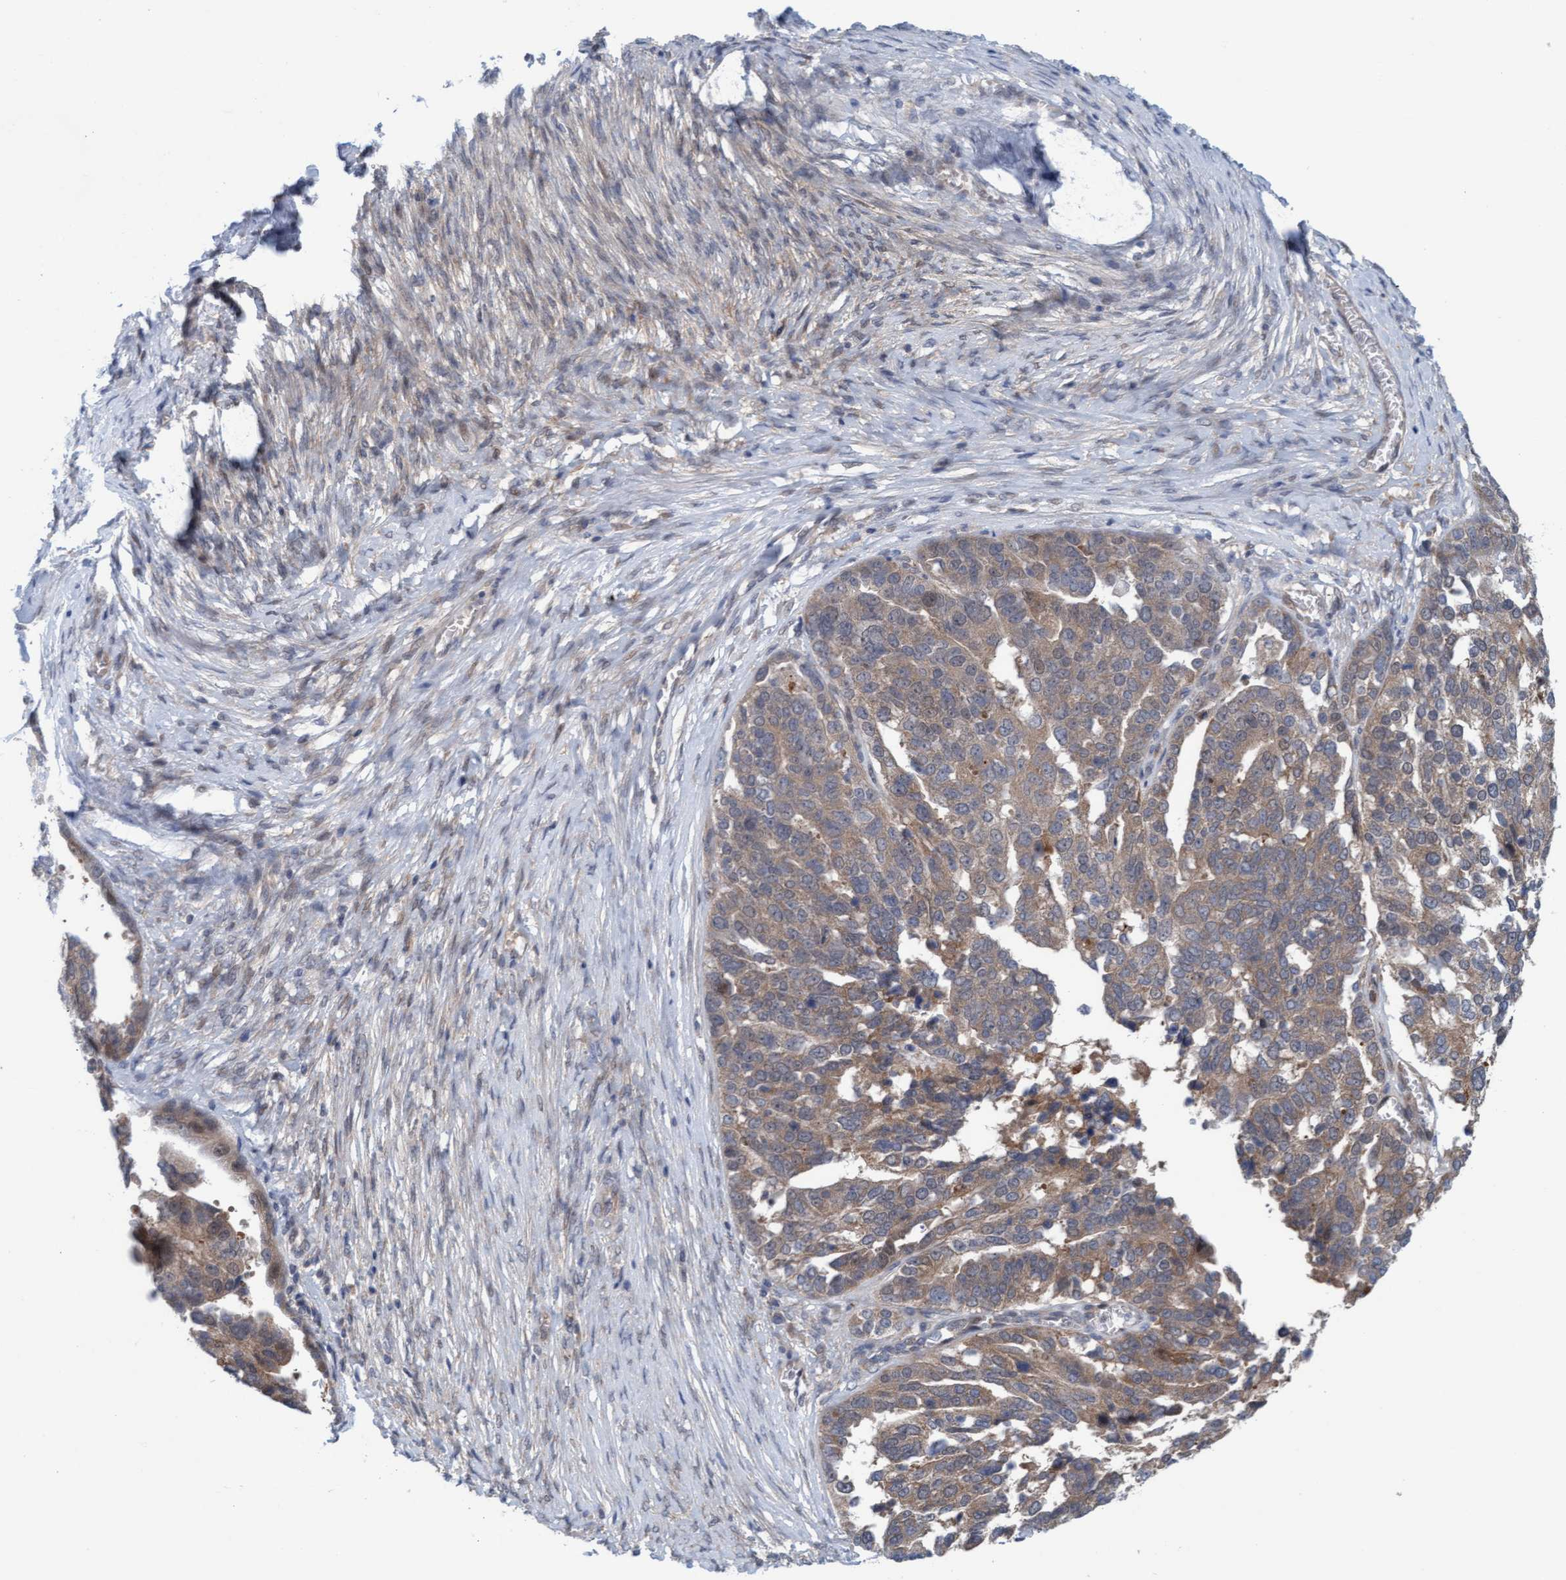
{"staining": {"intensity": "moderate", "quantity": "25%-75%", "location": "cytoplasmic/membranous"}, "tissue": "ovarian cancer", "cell_type": "Tumor cells", "image_type": "cancer", "snomed": [{"axis": "morphology", "description": "Cystadenocarcinoma, serous, NOS"}, {"axis": "topography", "description": "Ovary"}], "caption": "Immunohistochemistry of serous cystadenocarcinoma (ovarian) reveals medium levels of moderate cytoplasmic/membranous positivity in about 25%-75% of tumor cells.", "gene": "KLHL25", "patient": {"sex": "female", "age": 44}}